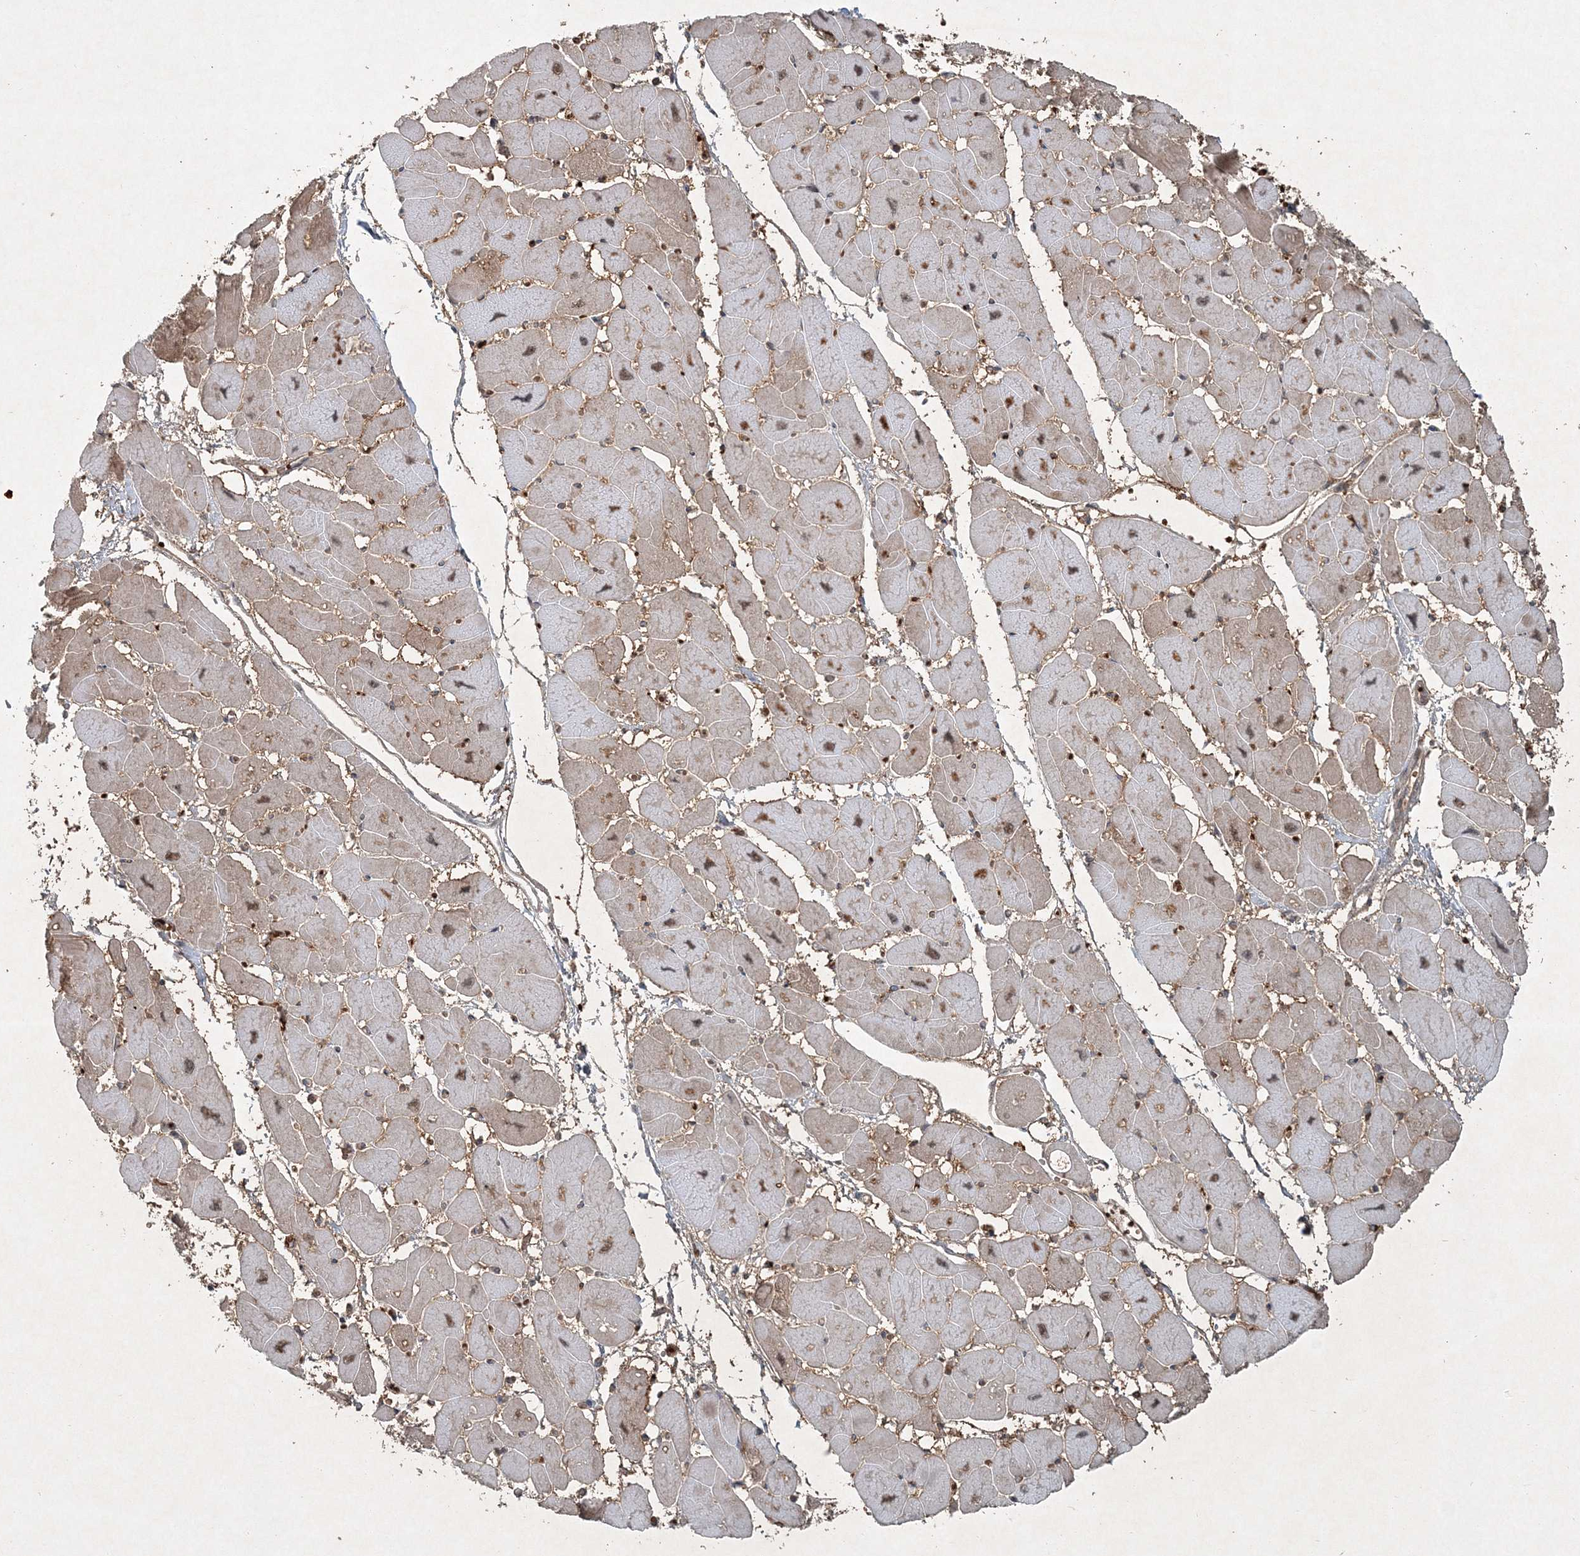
{"staining": {"intensity": "moderate", "quantity": ">75%", "location": "cytoplasmic/membranous,nuclear"}, "tissue": "heart muscle", "cell_type": "Cardiomyocytes", "image_type": "normal", "snomed": [{"axis": "morphology", "description": "Normal tissue, NOS"}, {"axis": "topography", "description": "Heart"}], "caption": "The image reveals staining of benign heart muscle, revealing moderate cytoplasmic/membranous,nuclear protein positivity (brown color) within cardiomyocytes. (DAB (3,3'-diaminobenzidine) IHC, brown staining for protein, blue staining for nuclei).", "gene": "FBXL17", "patient": {"sex": "female", "age": 54}}